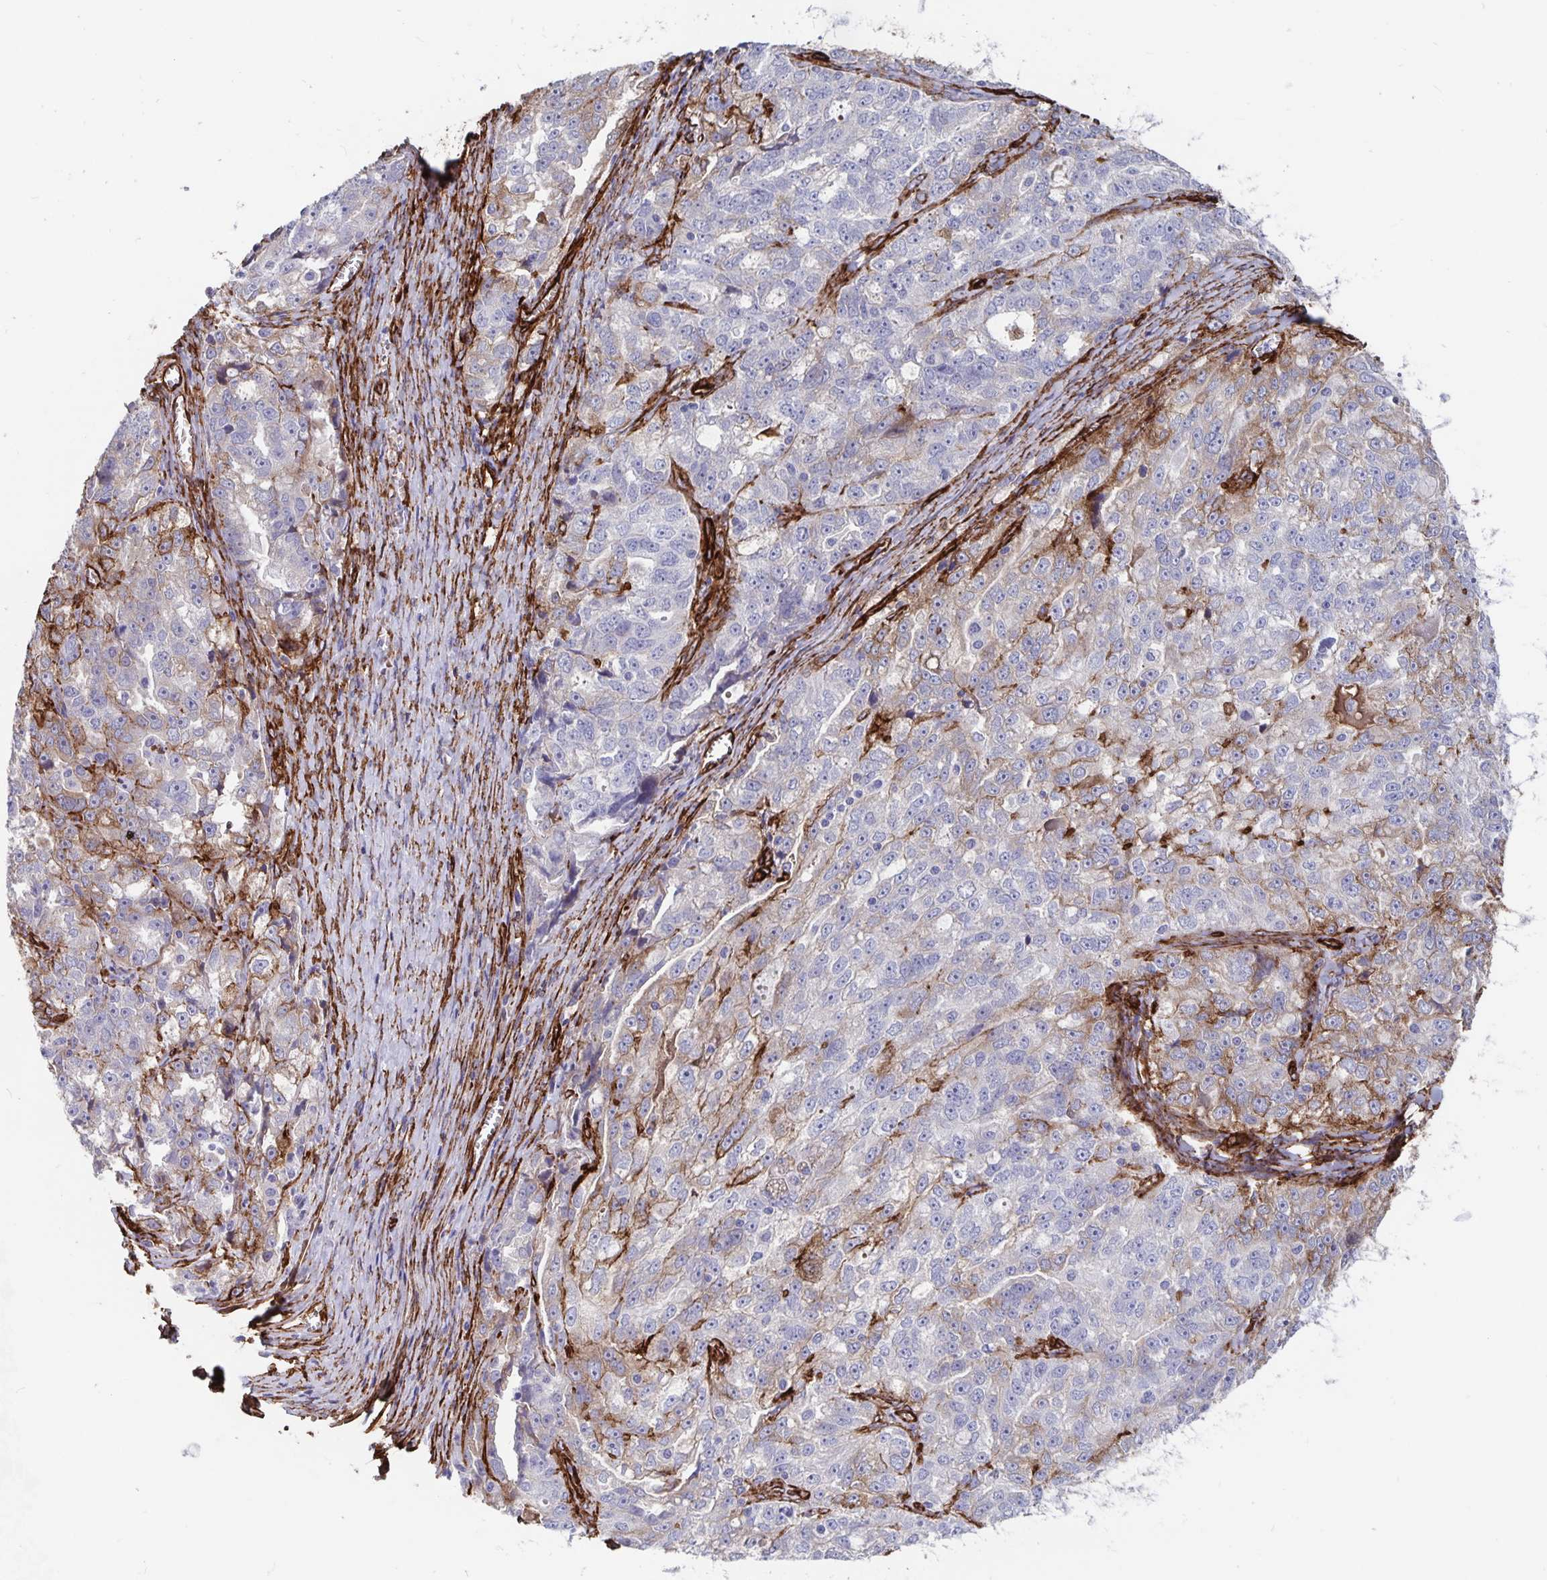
{"staining": {"intensity": "moderate", "quantity": "<25%", "location": "cytoplasmic/membranous"}, "tissue": "ovarian cancer", "cell_type": "Tumor cells", "image_type": "cancer", "snomed": [{"axis": "morphology", "description": "Cystadenocarcinoma, serous, NOS"}, {"axis": "topography", "description": "Ovary"}], "caption": "Moderate cytoplasmic/membranous expression for a protein is present in about <25% of tumor cells of serous cystadenocarcinoma (ovarian) using IHC.", "gene": "DCHS2", "patient": {"sex": "female", "age": 51}}